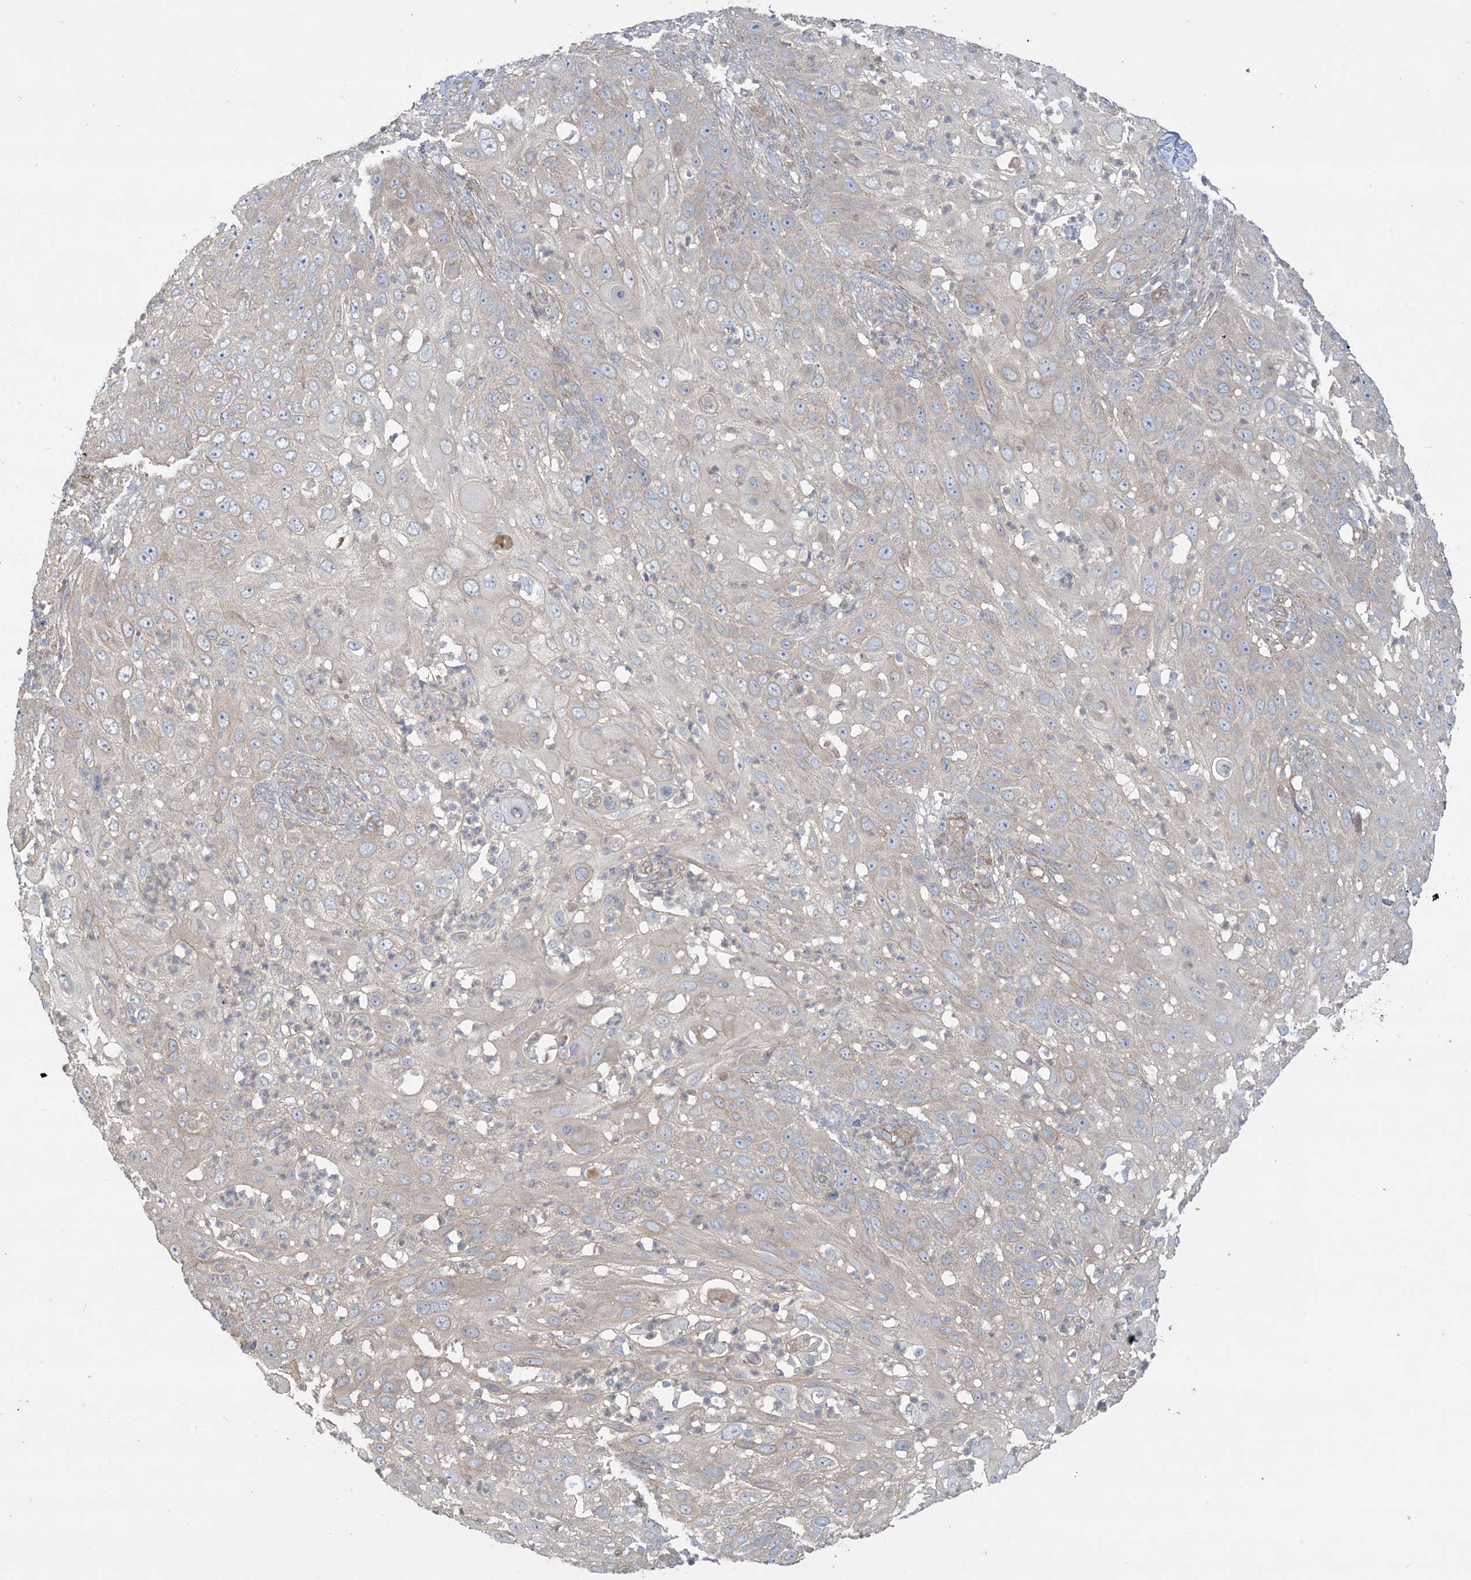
{"staining": {"intensity": "weak", "quantity": "<25%", "location": "cytoplasmic/membranous"}, "tissue": "skin cancer", "cell_type": "Tumor cells", "image_type": "cancer", "snomed": [{"axis": "morphology", "description": "Squamous cell carcinoma, NOS"}, {"axis": "topography", "description": "Skin"}], "caption": "IHC histopathology image of human skin squamous cell carcinoma stained for a protein (brown), which displays no staining in tumor cells.", "gene": "CCNY", "patient": {"sex": "female", "age": 44}}